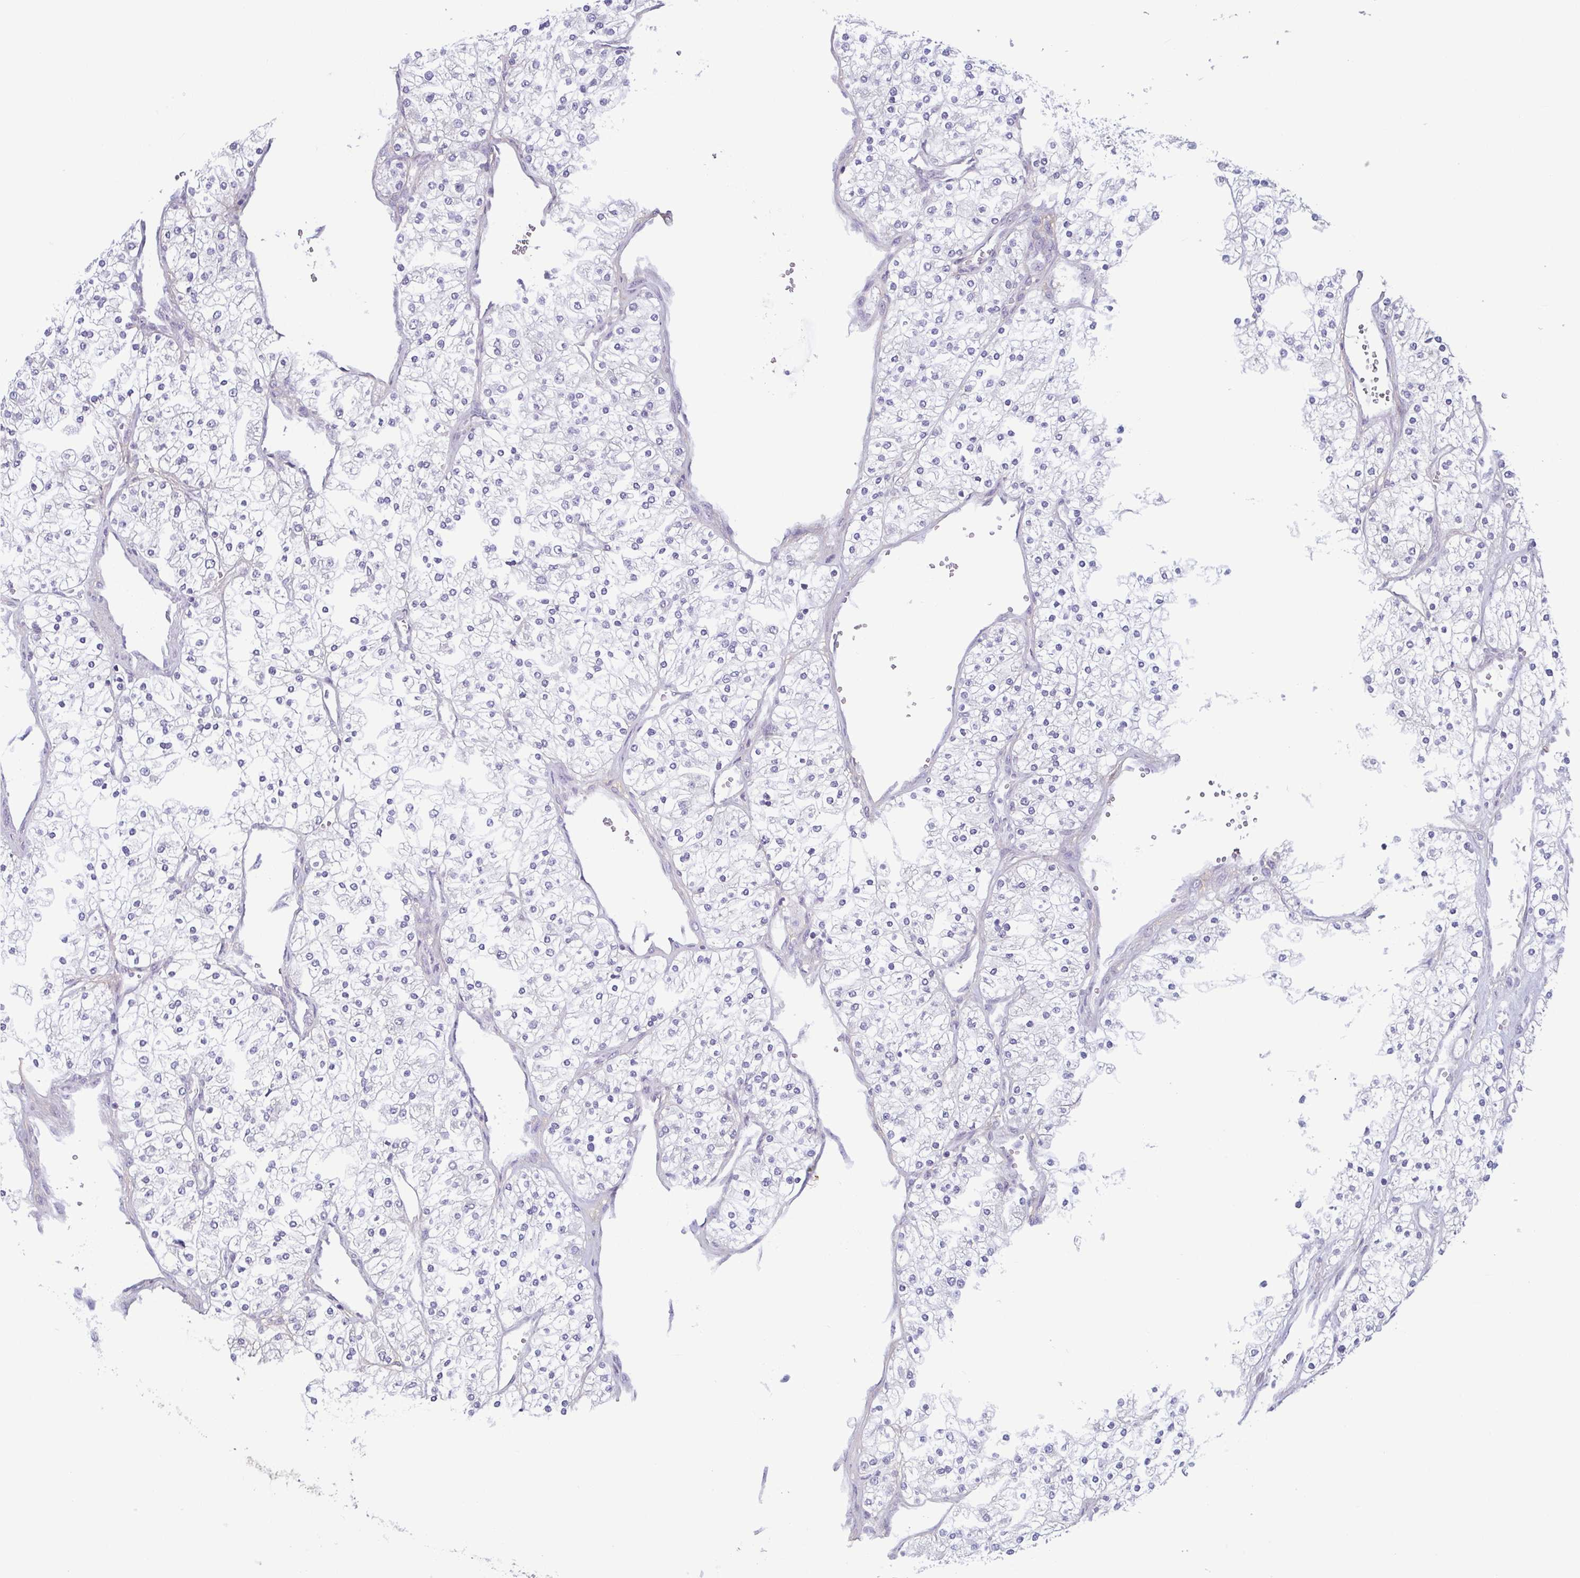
{"staining": {"intensity": "negative", "quantity": "none", "location": "none"}, "tissue": "renal cancer", "cell_type": "Tumor cells", "image_type": "cancer", "snomed": [{"axis": "morphology", "description": "Adenocarcinoma, NOS"}, {"axis": "topography", "description": "Kidney"}], "caption": "The histopathology image exhibits no staining of tumor cells in renal adenocarcinoma.", "gene": "ECM1", "patient": {"sex": "male", "age": 80}}